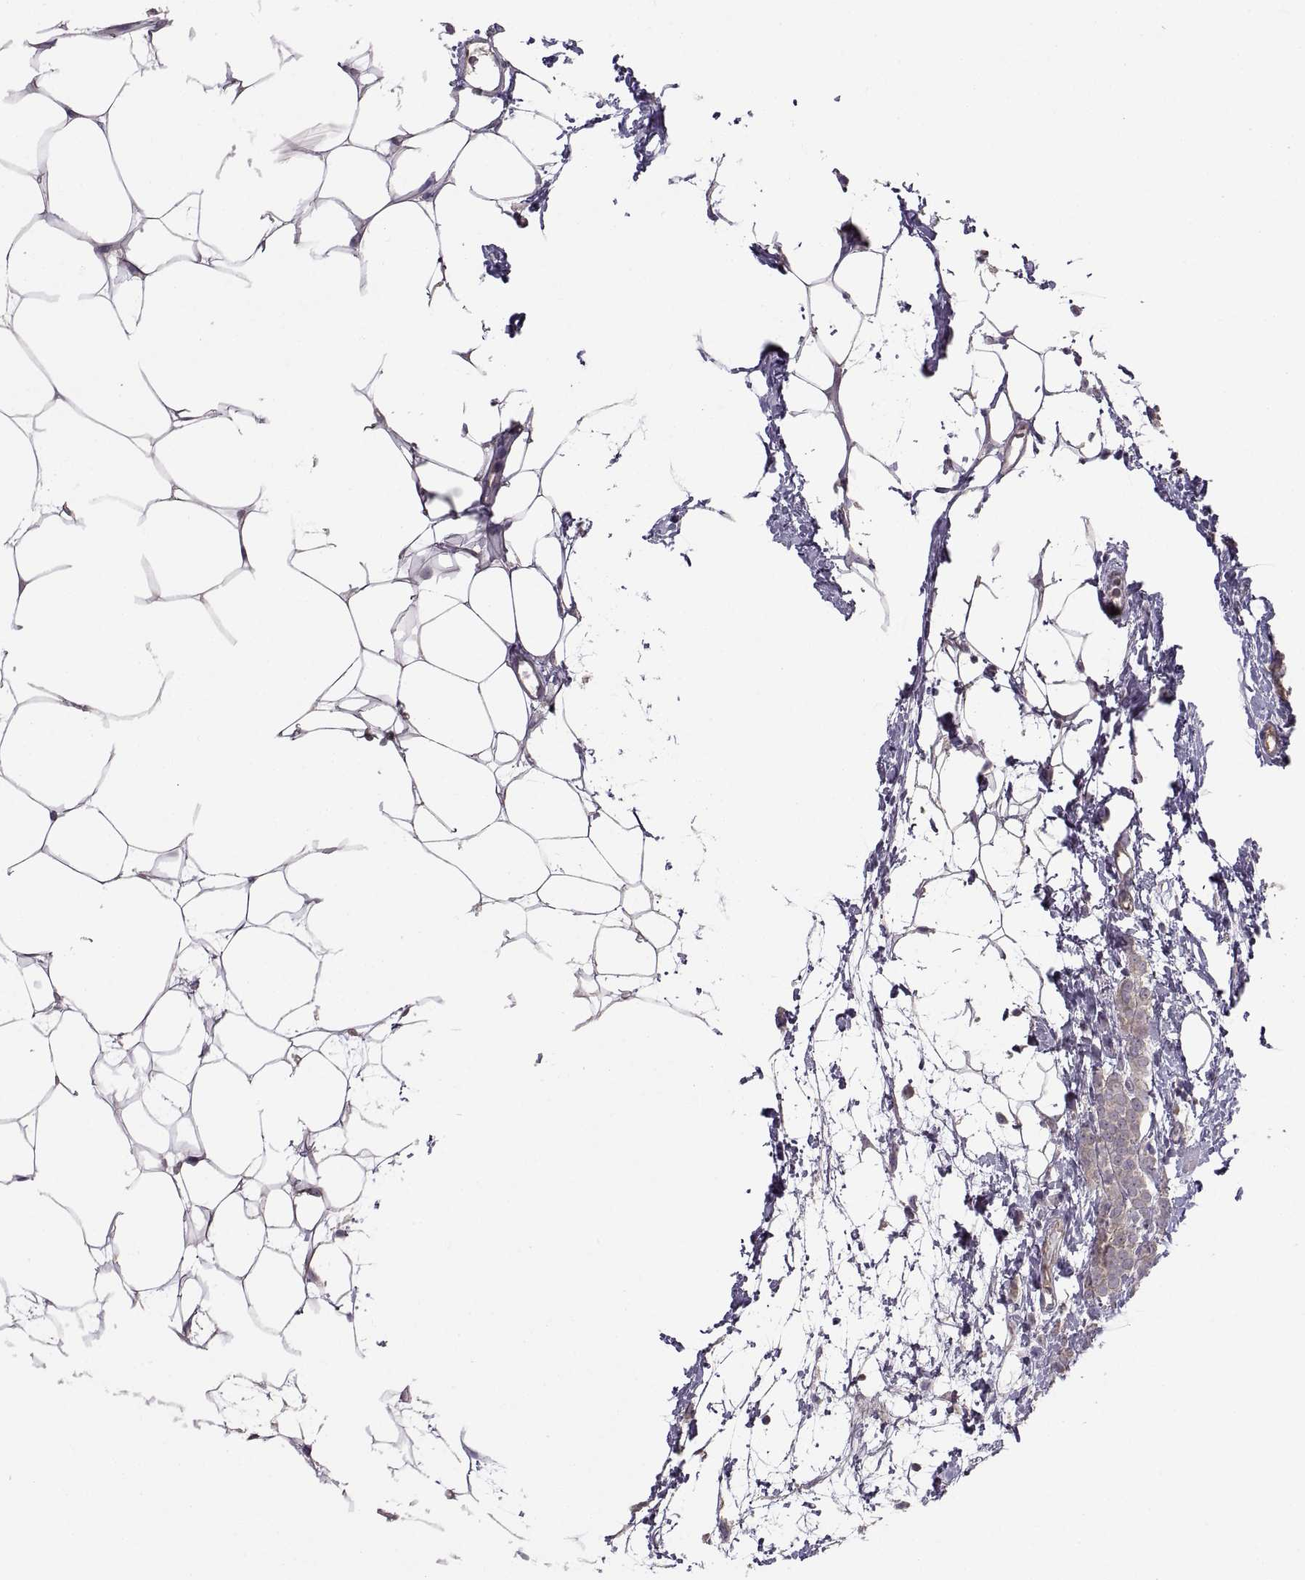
{"staining": {"intensity": "negative", "quantity": "none", "location": "none"}, "tissue": "breast cancer", "cell_type": "Tumor cells", "image_type": "cancer", "snomed": [{"axis": "morphology", "description": "Lobular carcinoma"}, {"axis": "topography", "description": "Breast"}], "caption": "An IHC histopathology image of breast lobular carcinoma is shown. There is no staining in tumor cells of breast lobular carcinoma.", "gene": "NMNAT2", "patient": {"sex": "female", "age": 49}}